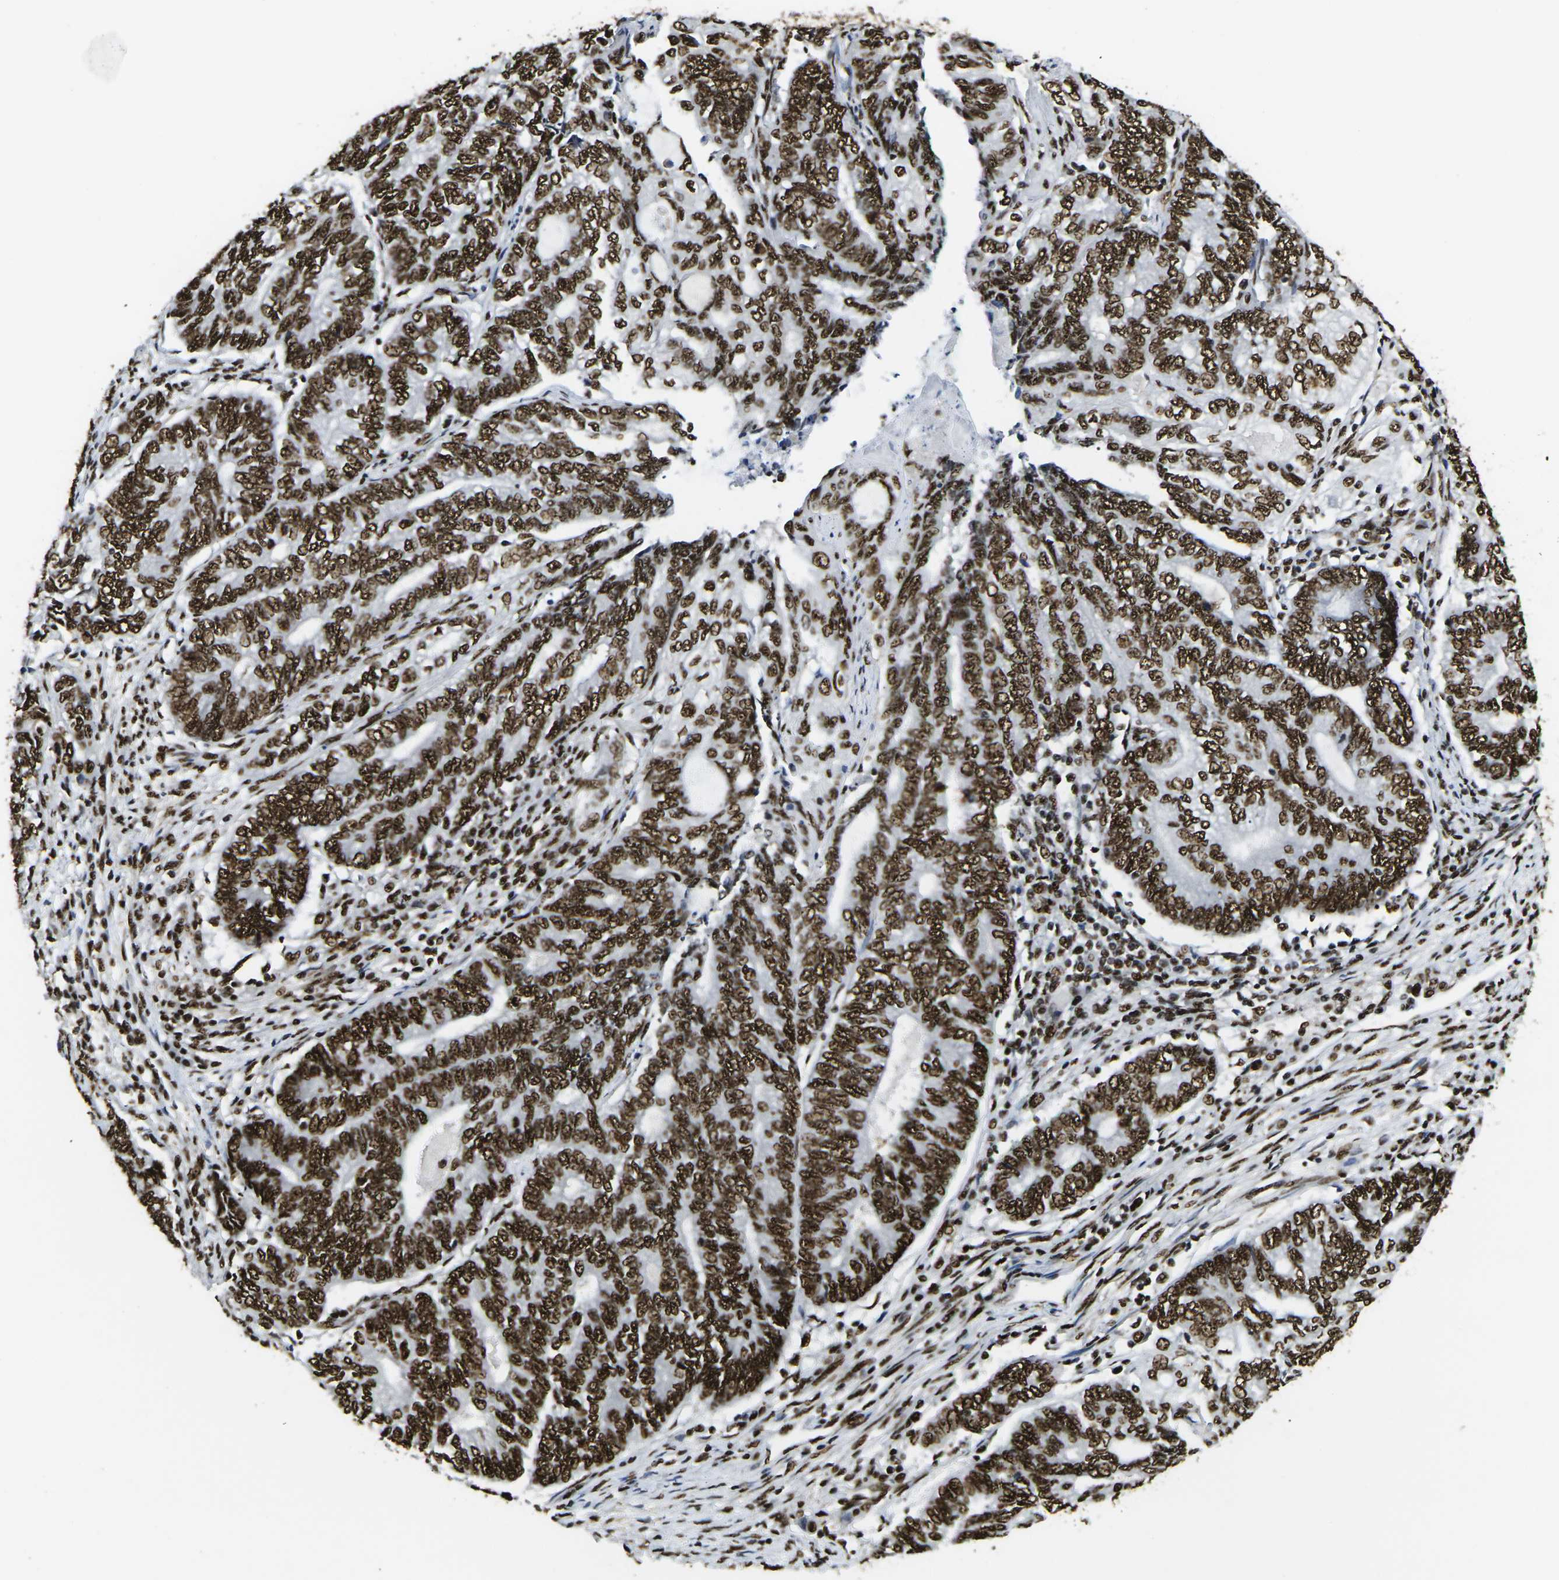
{"staining": {"intensity": "strong", "quantity": ">75%", "location": "nuclear"}, "tissue": "endometrial cancer", "cell_type": "Tumor cells", "image_type": "cancer", "snomed": [{"axis": "morphology", "description": "Adenocarcinoma, NOS"}, {"axis": "topography", "description": "Uterus"}, {"axis": "topography", "description": "Endometrium"}], "caption": "Immunohistochemistry staining of adenocarcinoma (endometrial), which demonstrates high levels of strong nuclear positivity in about >75% of tumor cells indicating strong nuclear protein staining. The staining was performed using DAB (3,3'-diaminobenzidine) (brown) for protein detection and nuclei were counterstained in hematoxylin (blue).", "gene": "SMARCC1", "patient": {"sex": "female", "age": 70}}